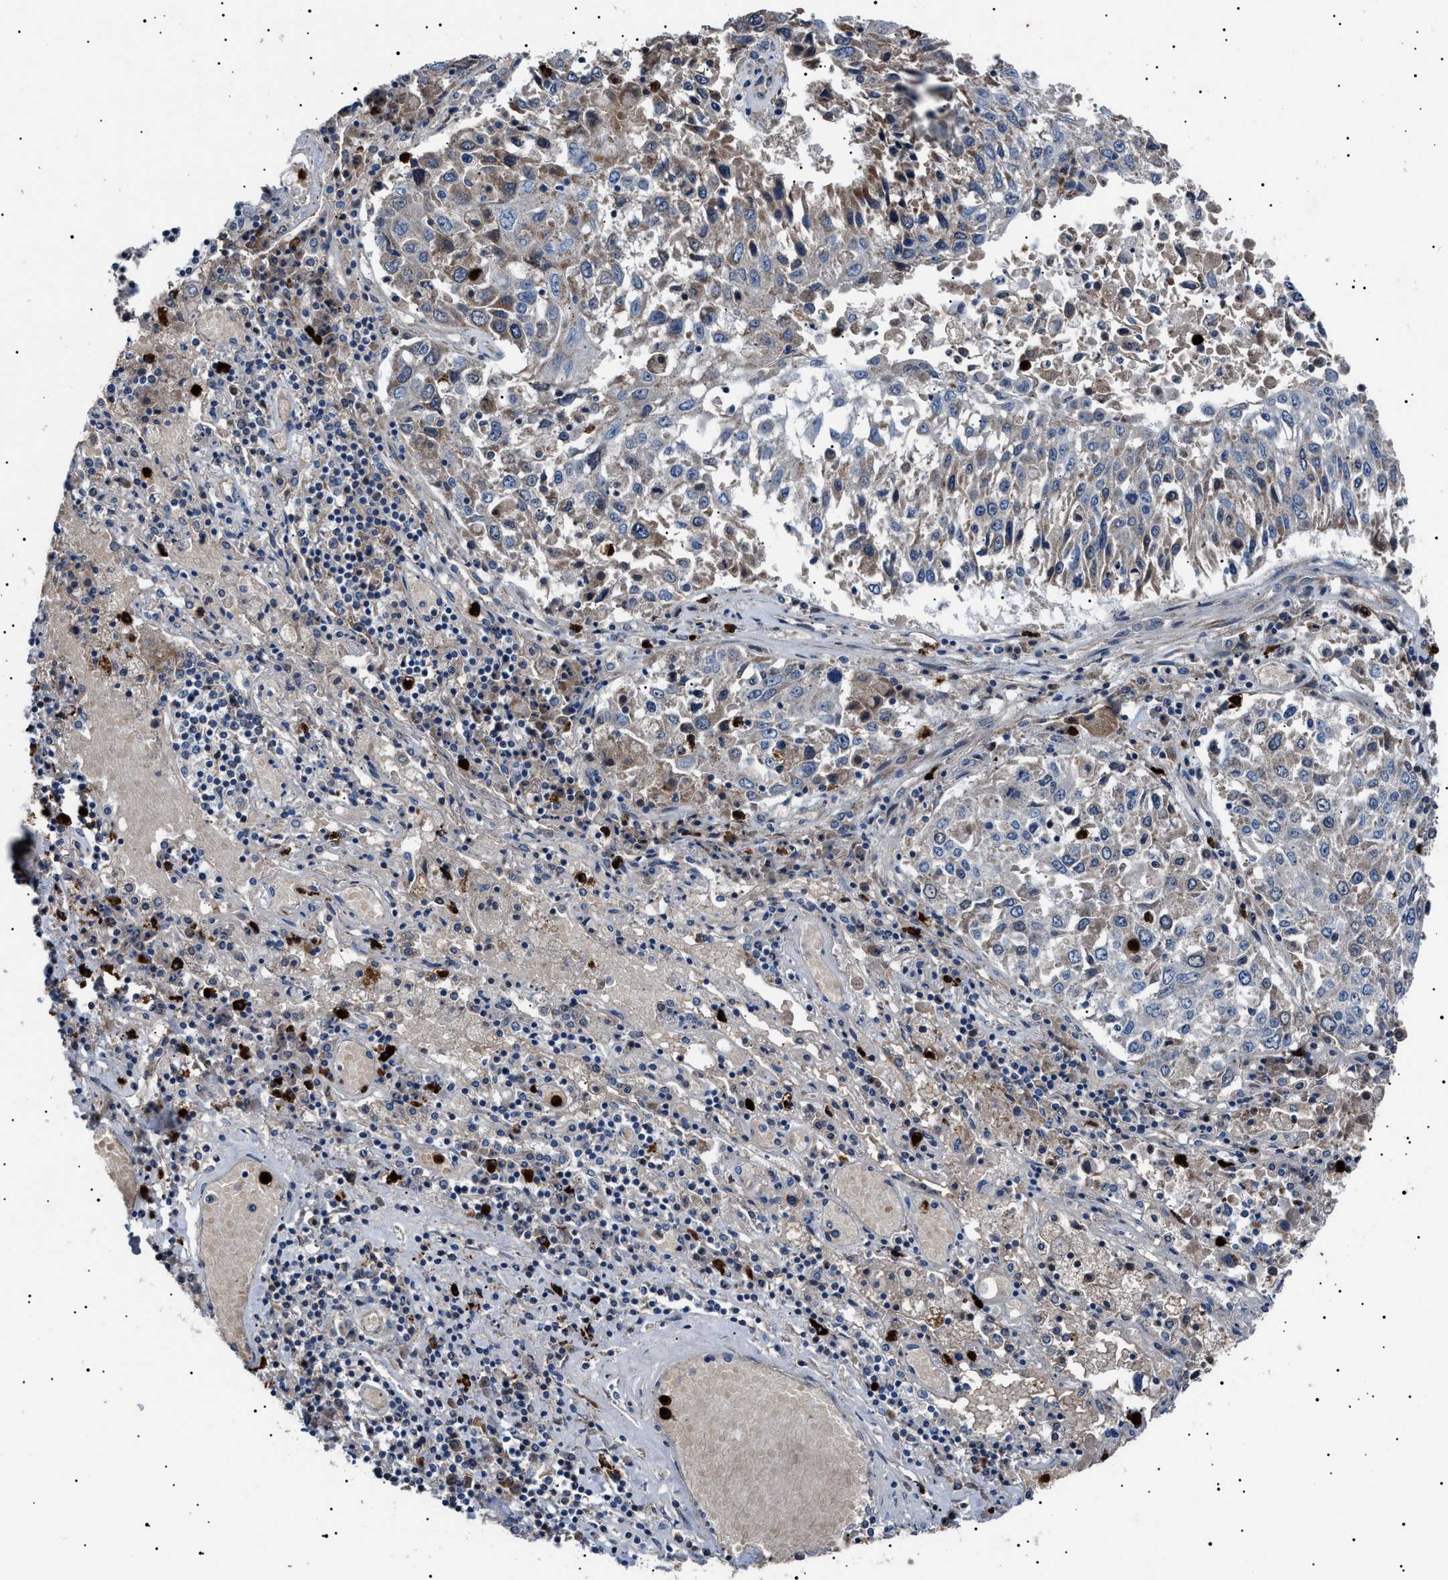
{"staining": {"intensity": "weak", "quantity": "<25%", "location": "cytoplasmic/membranous"}, "tissue": "lung cancer", "cell_type": "Tumor cells", "image_type": "cancer", "snomed": [{"axis": "morphology", "description": "Squamous cell carcinoma, NOS"}, {"axis": "topography", "description": "Lung"}], "caption": "An immunohistochemistry photomicrograph of squamous cell carcinoma (lung) is shown. There is no staining in tumor cells of squamous cell carcinoma (lung). Nuclei are stained in blue.", "gene": "PTRH1", "patient": {"sex": "male", "age": 65}}